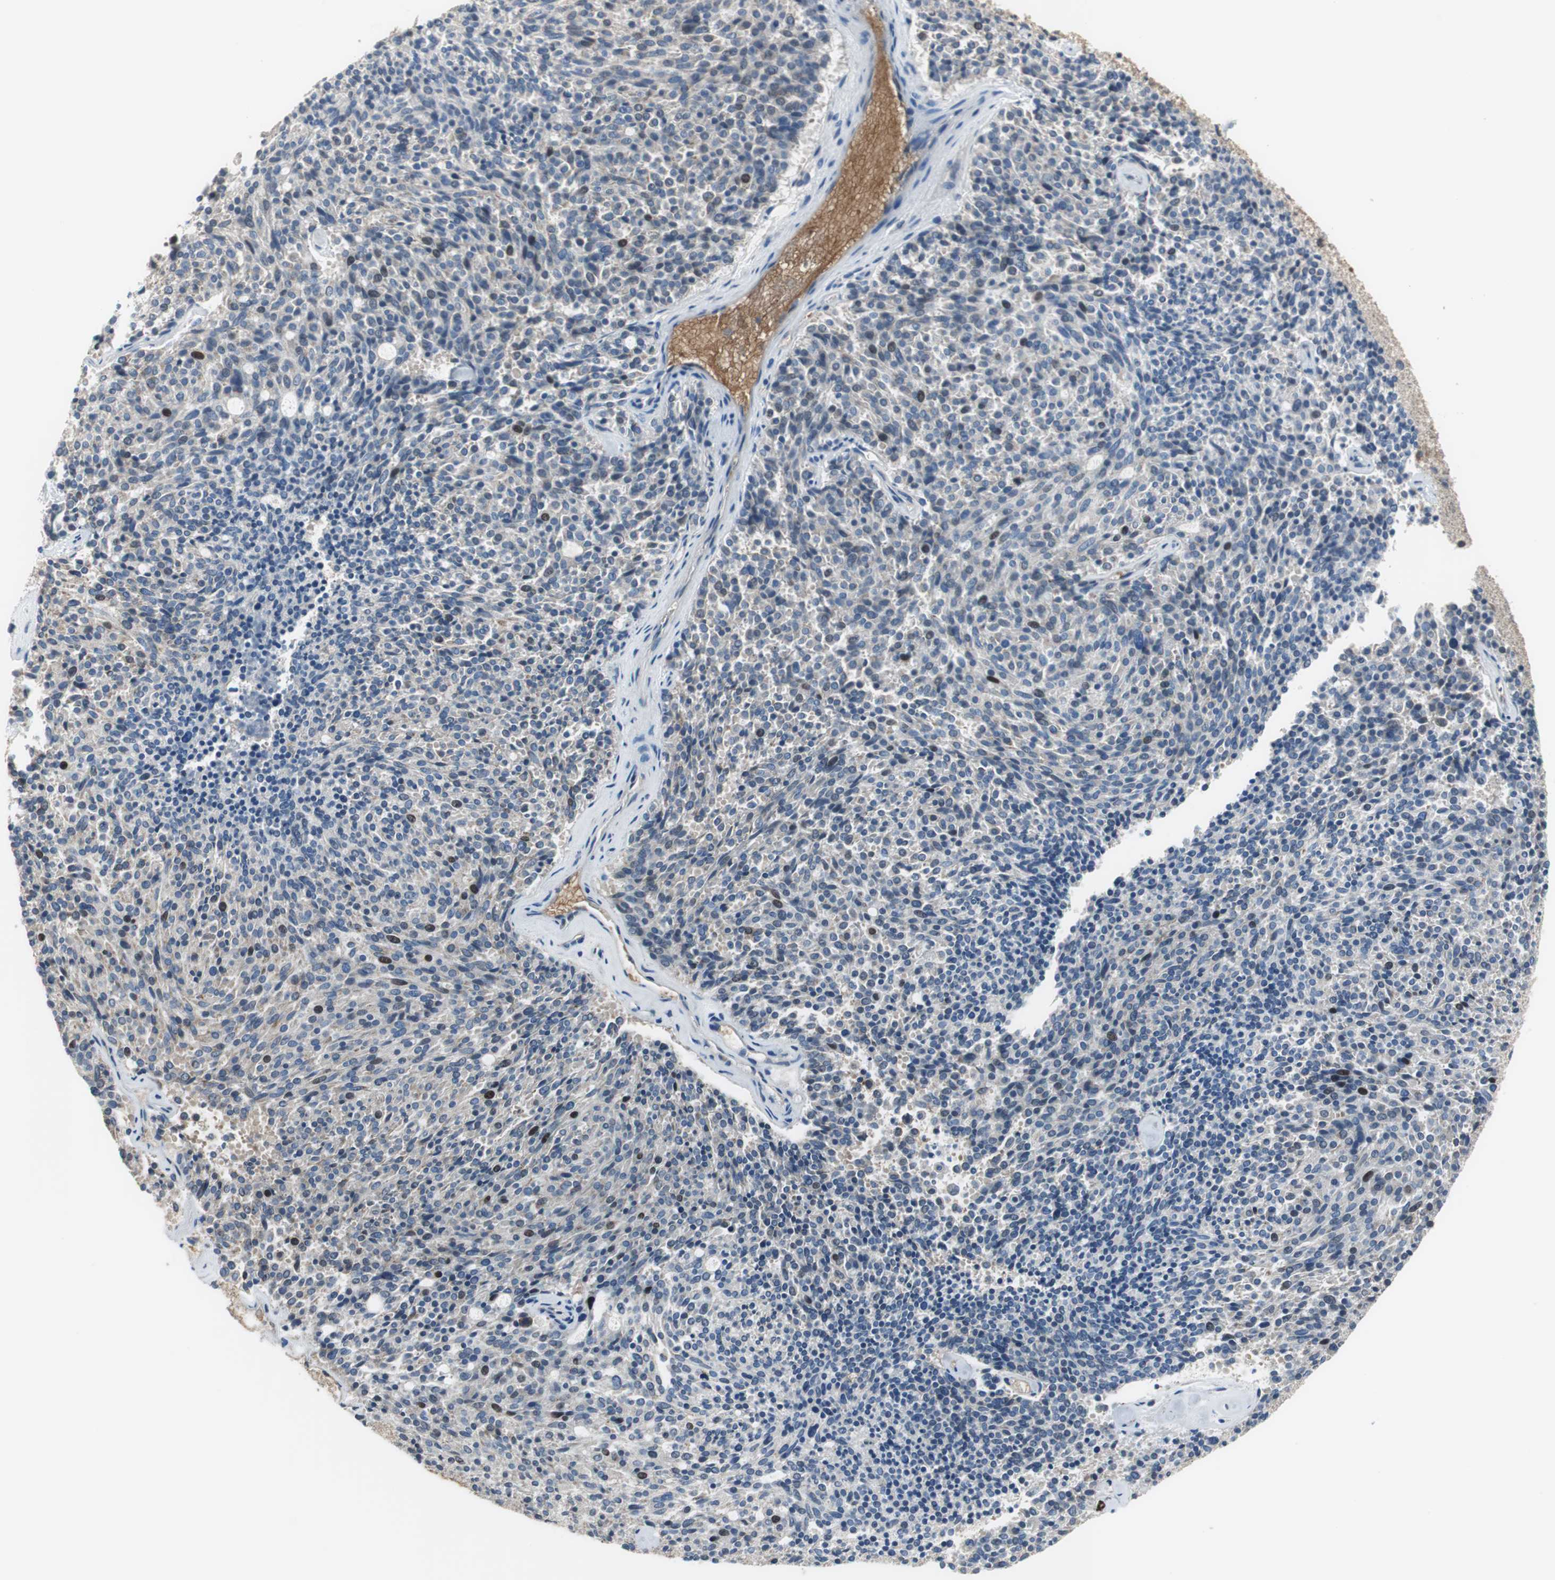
{"staining": {"intensity": "moderate", "quantity": "<25%", "location": "cytoplasmic/membranous,nuclear"}, "tissue": "carcinoid", "cell_type": "Tumor cells", "image_type": "cancer", "snomed": [{"axis": "morphology", "description": "Carcinoid, malignant, NOS"}, {"axis": "topography", "description": "Pancreas"}], "caption": "DAB (3,3'-diaminobenzidine) immunohistochemical staining of carcinoid reveals moderate cytoplasmic/membranous and nuclear protein expression in approximately <25% of tumor cells.", "gene": "PI4KB", "patient": {"sex": "female", "age": 54}}